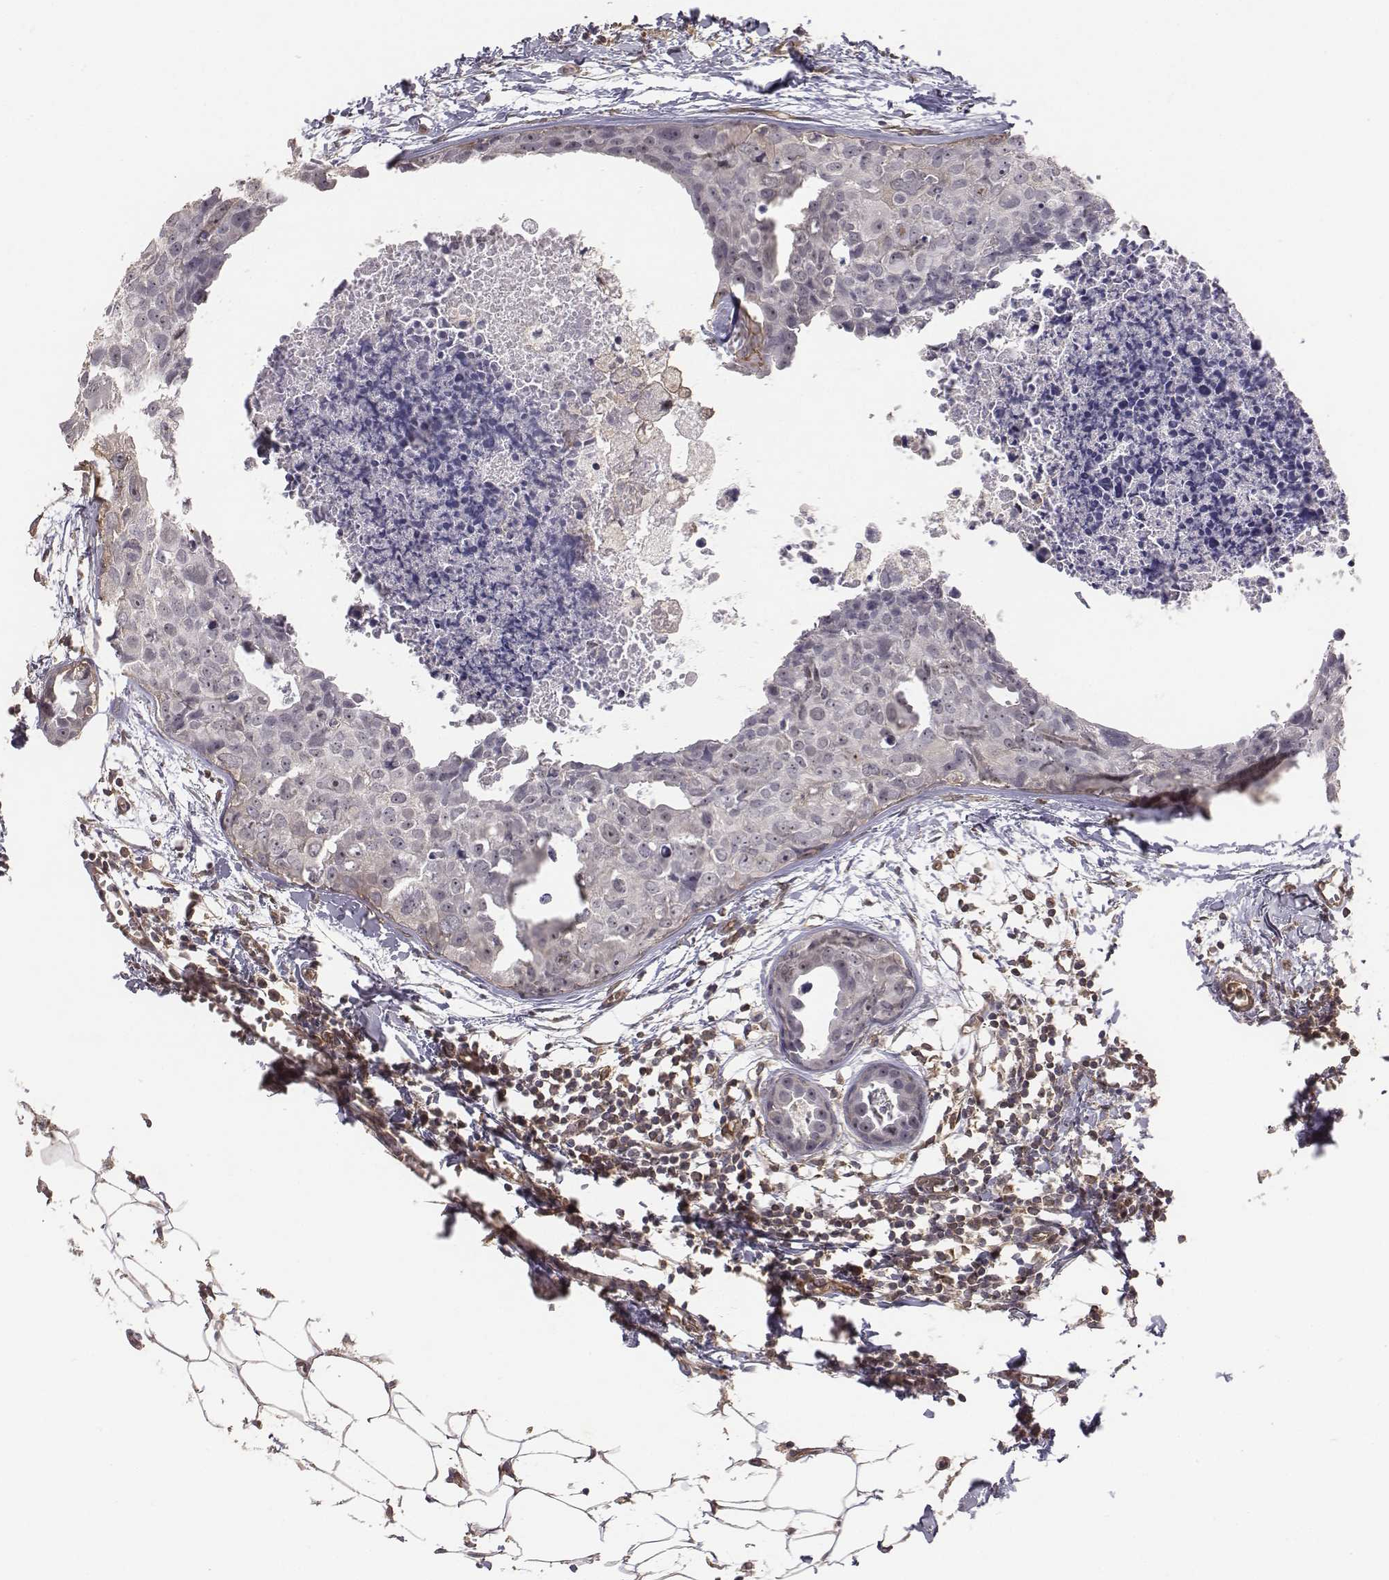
{"staining": {"intensity": "negative", "quantity": "none", "location": "none"}, "tissue": "breast cancer", "cell_type": "Tumor cells", "image_type": "cancer", "snomed": [{"axis": "morphology", "description": "Duct carcinoma"}, {"axis": "topography", "description": "Breast"}], "caption": "A high-resolution image shows IHC staining of breast invasive ductal carcinoma, which exhibits no significant expression in tumor cells. (Brightfield microscopy of DAB (3,3'-diaminobenzidine) immunohistochemistry (IHC) at high magnification).", "gene": "PTPRG", "patient": {"sex": "female", "age": 38}}